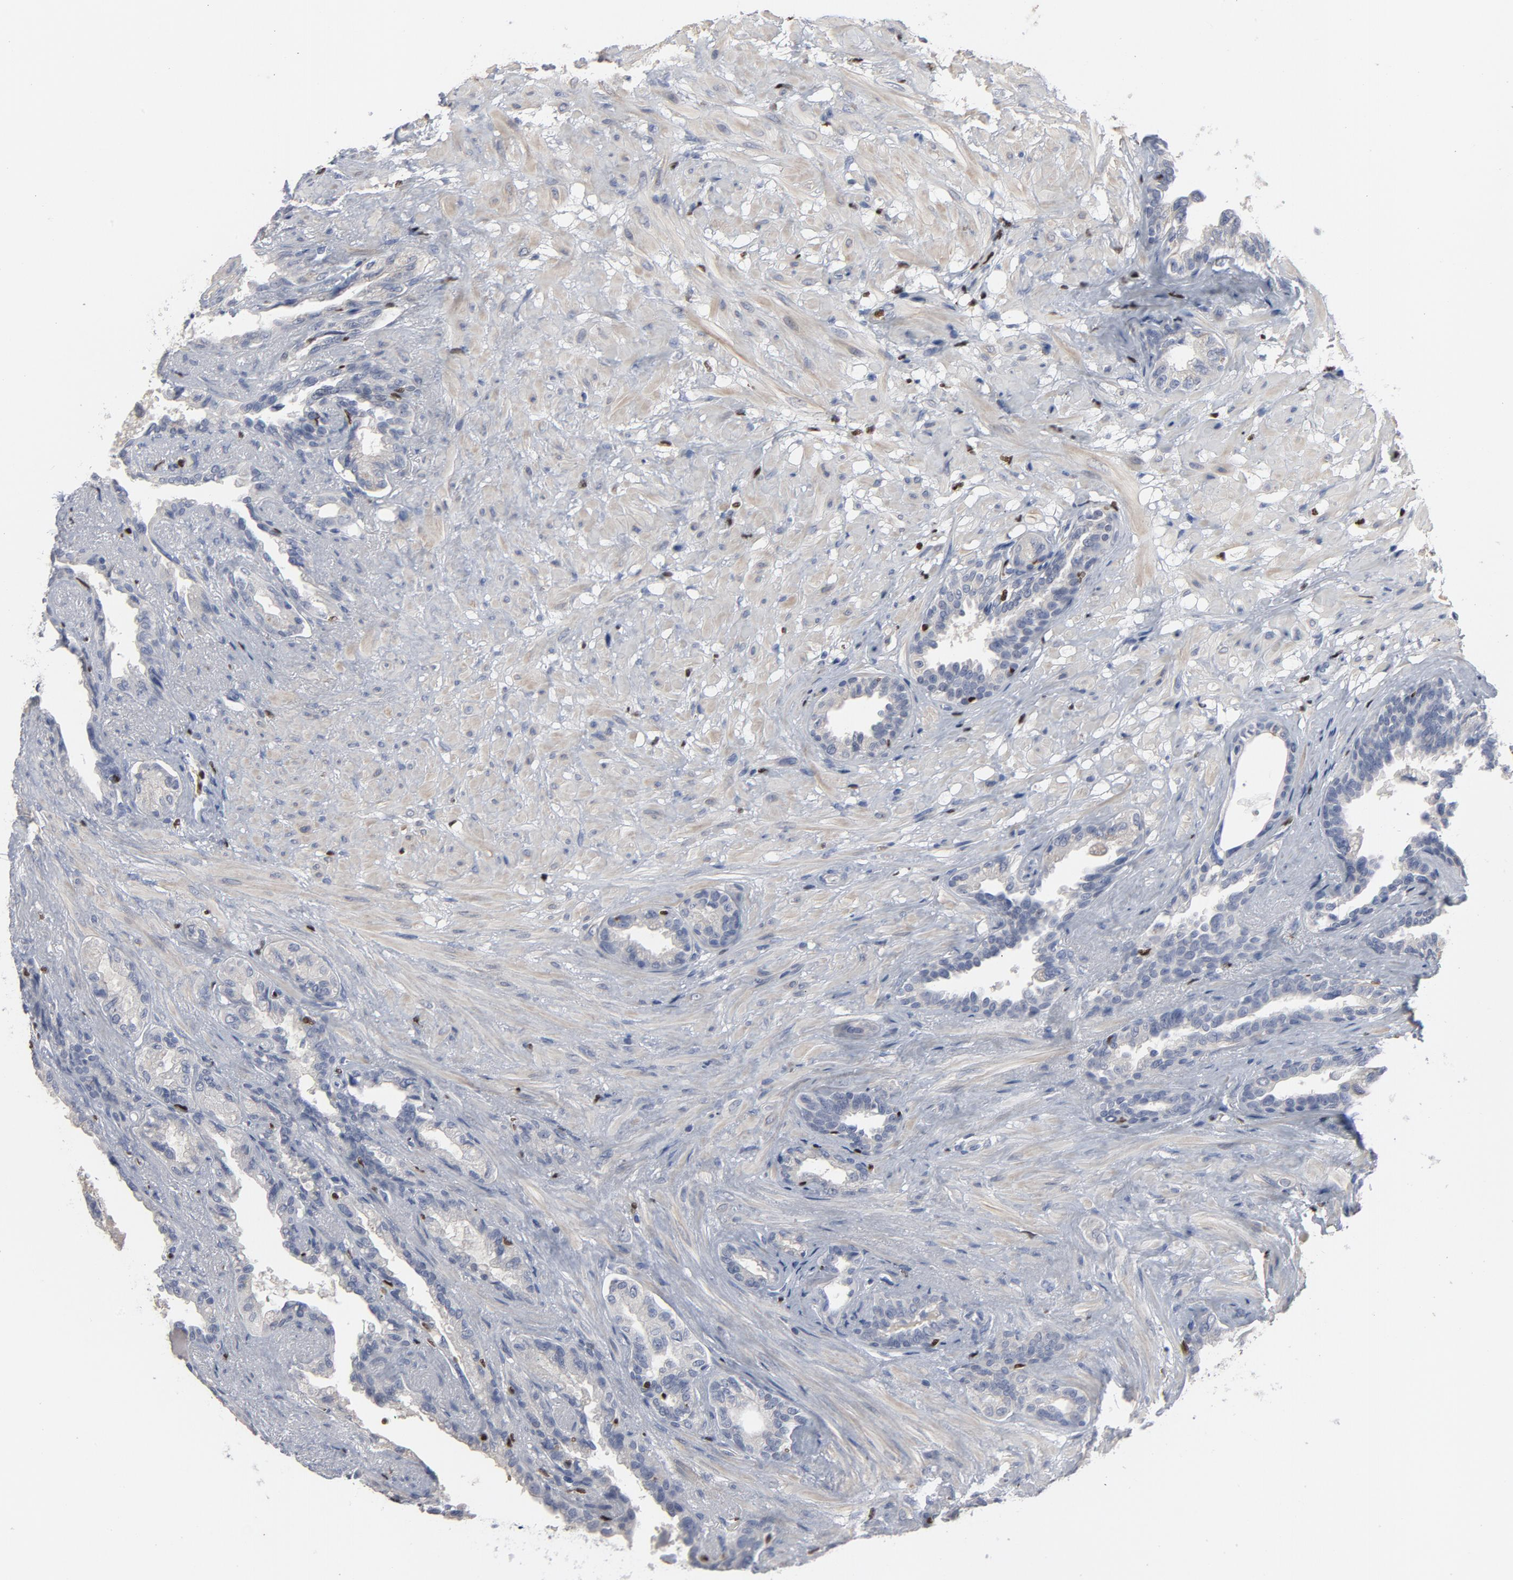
{"staining": {"intensity": "negative", "quantity": "none", "location": "none"}, "tissue": "seminal vesicle", "cell_type": "Glandular cells", "image_type": "normal", "snomed": [{"axis": "morphology", "description": "Normal tissue, NOS"}, {"axis": "topography", "description": "Seminal veicle"}], "caption": "A high-resolution histopathology image shows IHC staining of normal seminal vesicle, which demonstrates no significant staining in glandular cells.", "gene": "SPI1", "patient": {"sex": "male", "age": 61}}